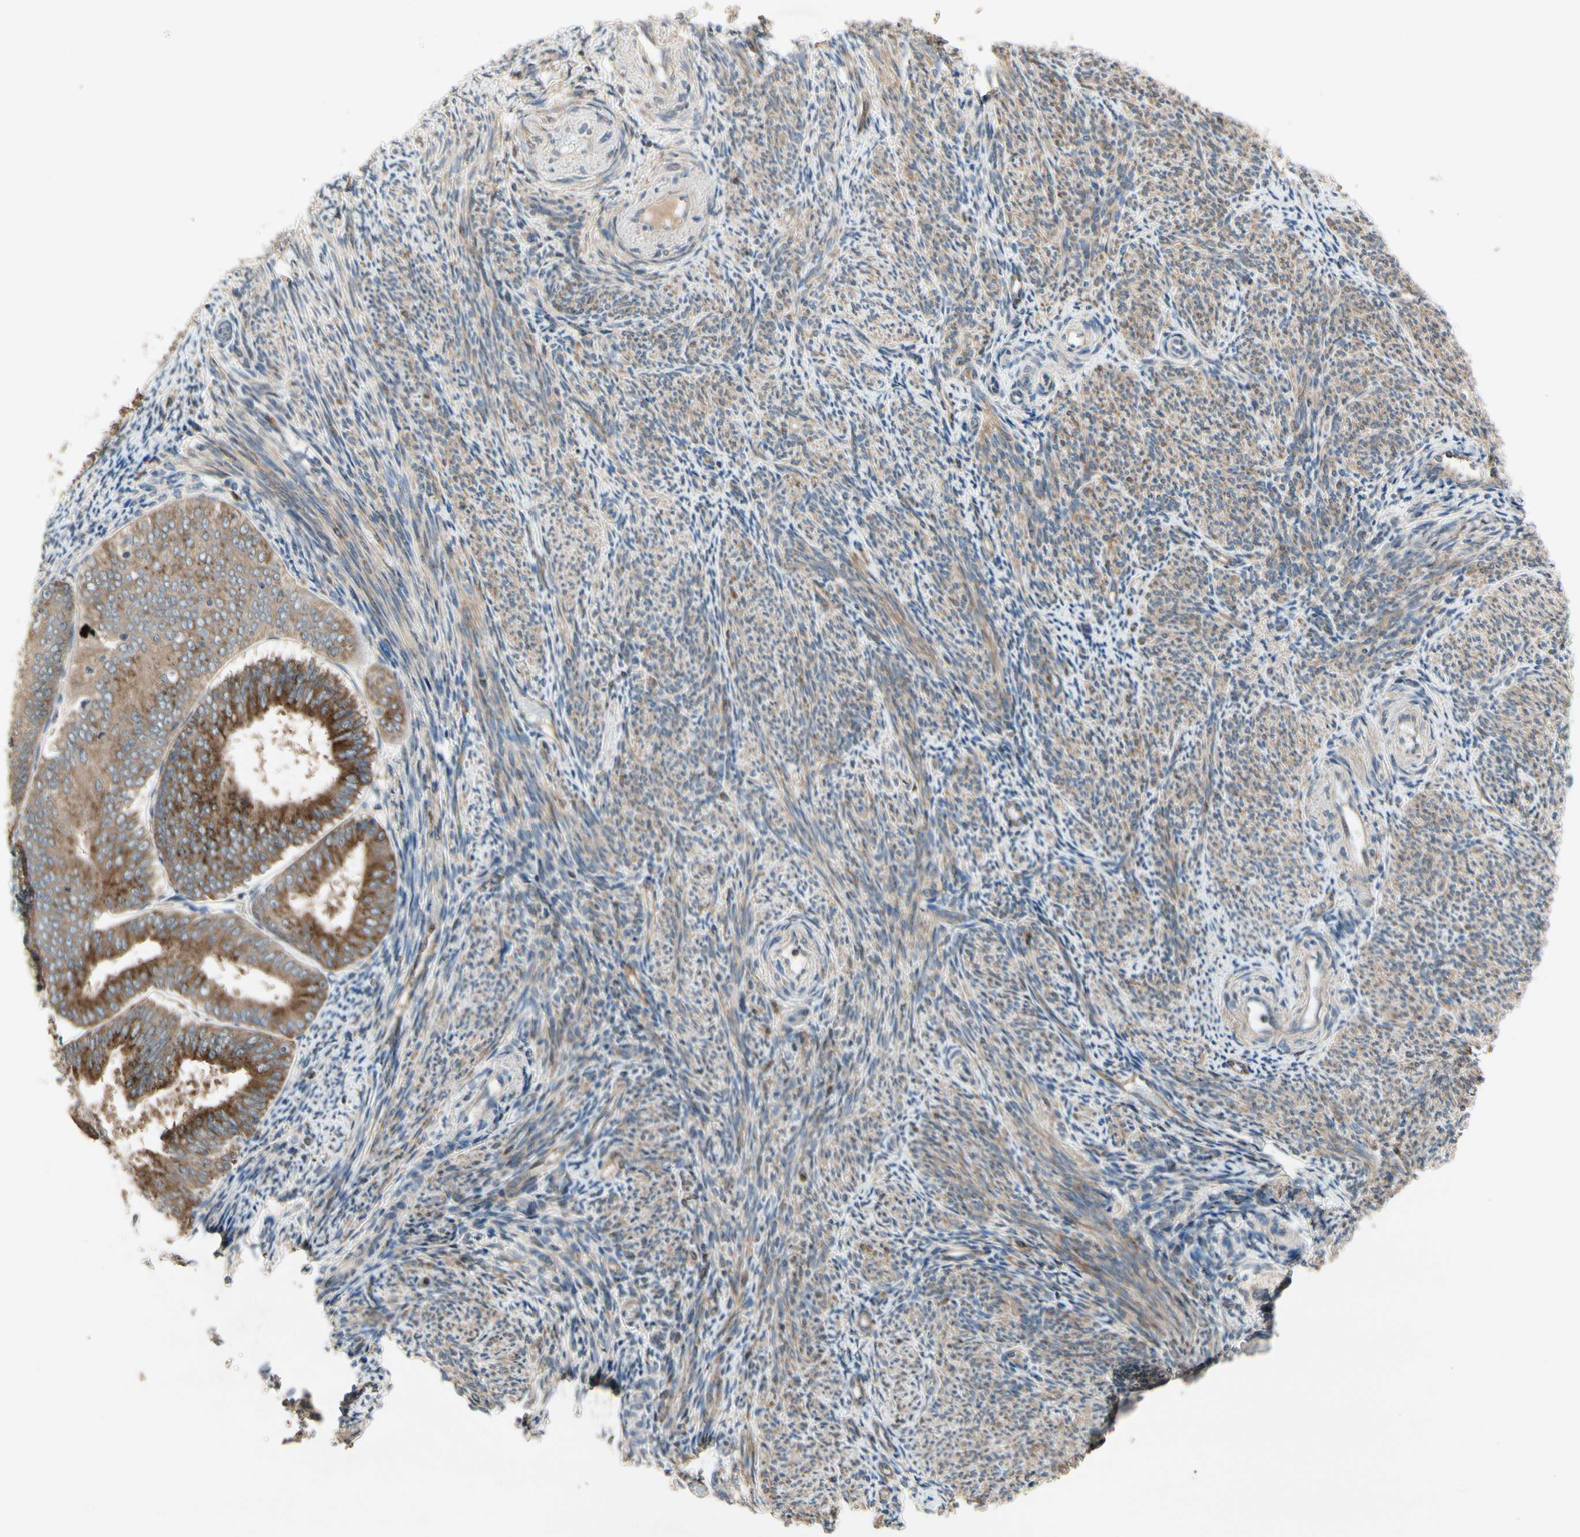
{"staining": {"intensity": "strong", "quantity": ">75%", "location": "cytoplasmic/membranous"}, "tissue": "endometrial cancer", "cell_type": "Tumor cells", "image_type": "cancer", "snomed": [{"axis": "morphology", "description": "Adenocarcinoma, NOS"}, {"axis": "topography", "description": "Endometrium"}], "caption": "Human endometrial cancer (adenocarcinoma) stained with a protein marker reveals strong staining in tumor cells.", "gene": "CGREF1", "patient": {"sex": "female", "age": 63}}